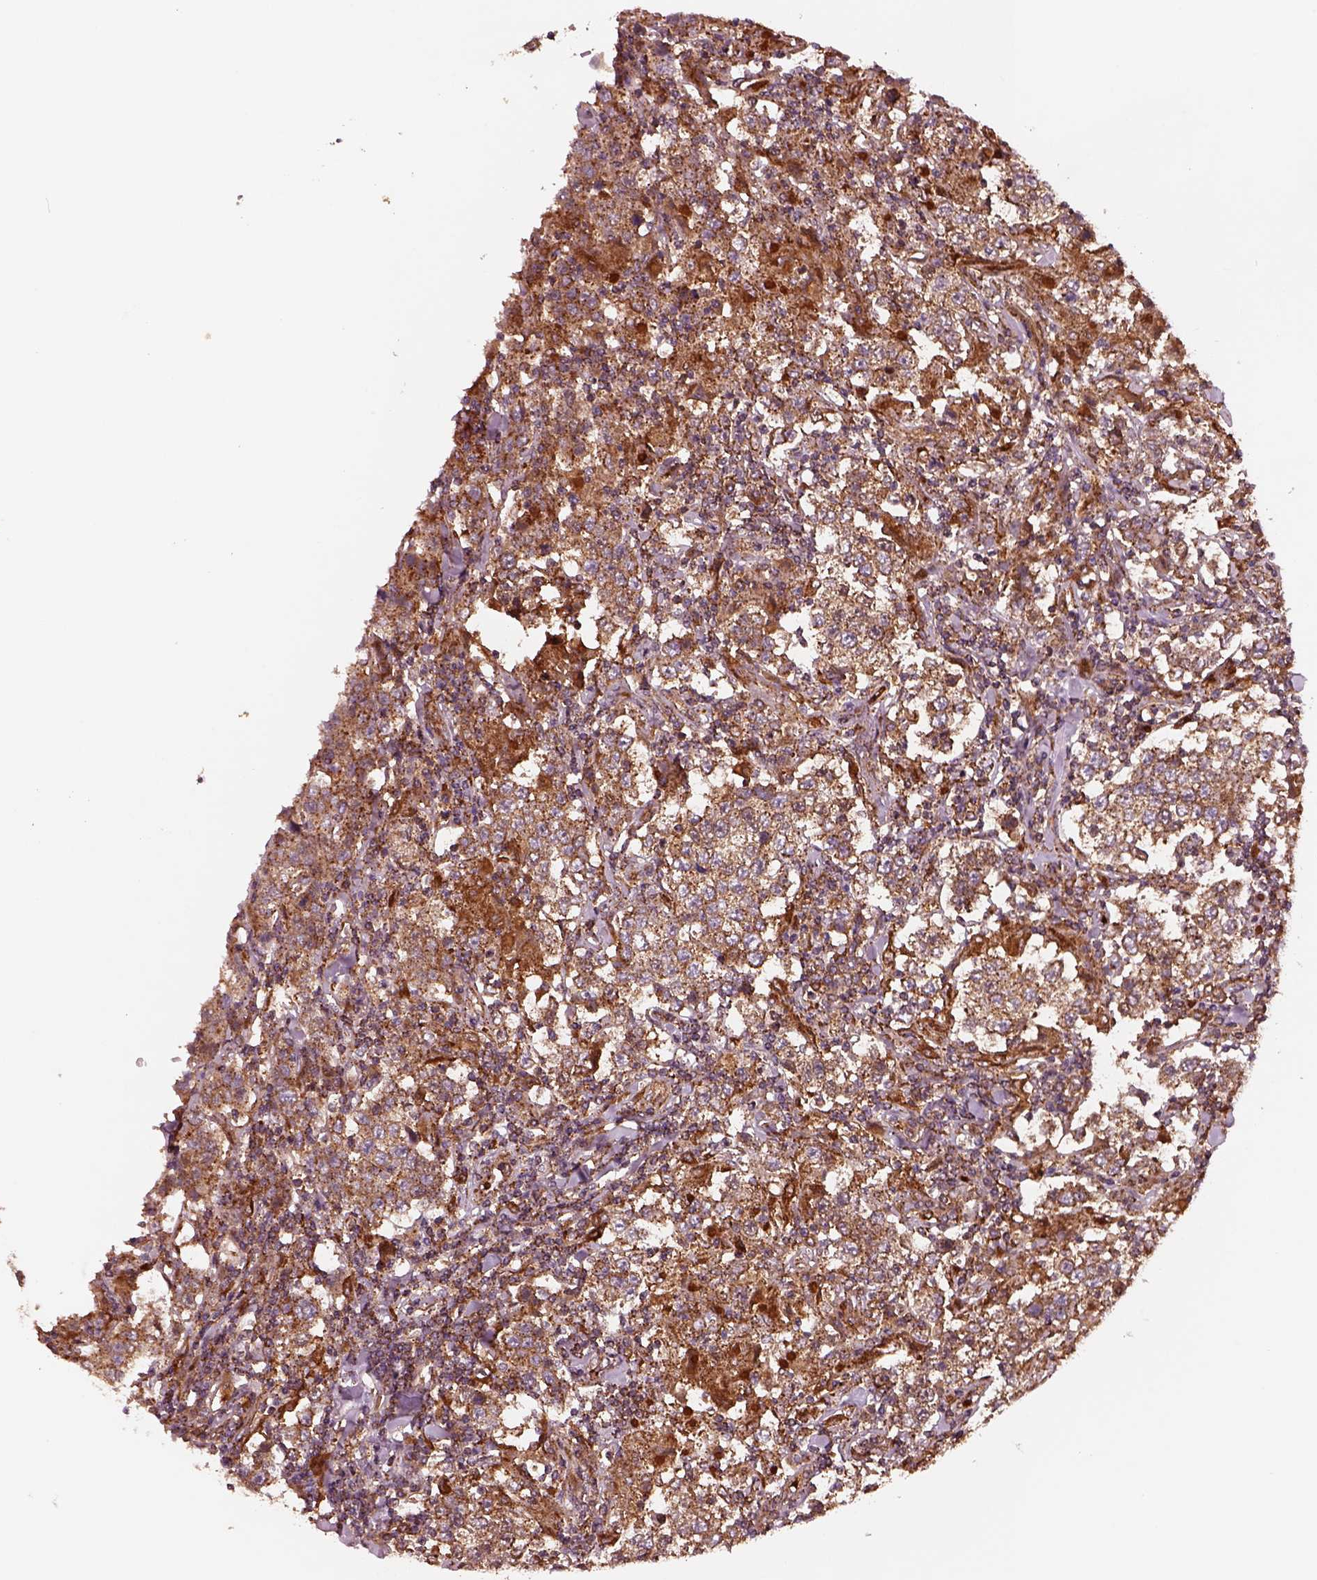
{"staining": {"intensity": "strong", "quantity": "<25%", "location": "cytoplasmic/membranous"}, "tissue": "testis cancer", "cell_type": "Tumor cells", "image_type": "cancer", "snomed": [{"axis": "morphology", "description": "Seminoma, NOS"}, {"axis": "morphology", "description": "Carcinoma, Embryonal, NOS"}, {"axis": "topography", "description": "Testis"}], "caption": "Immunohistochemical staining of testis cancer displays medium levels of strong cytoplasmic/membranous staining in about <25% of tumor cells.", "gene": "WASHC2A", "patient": {"sex": "male", "age": 41}}